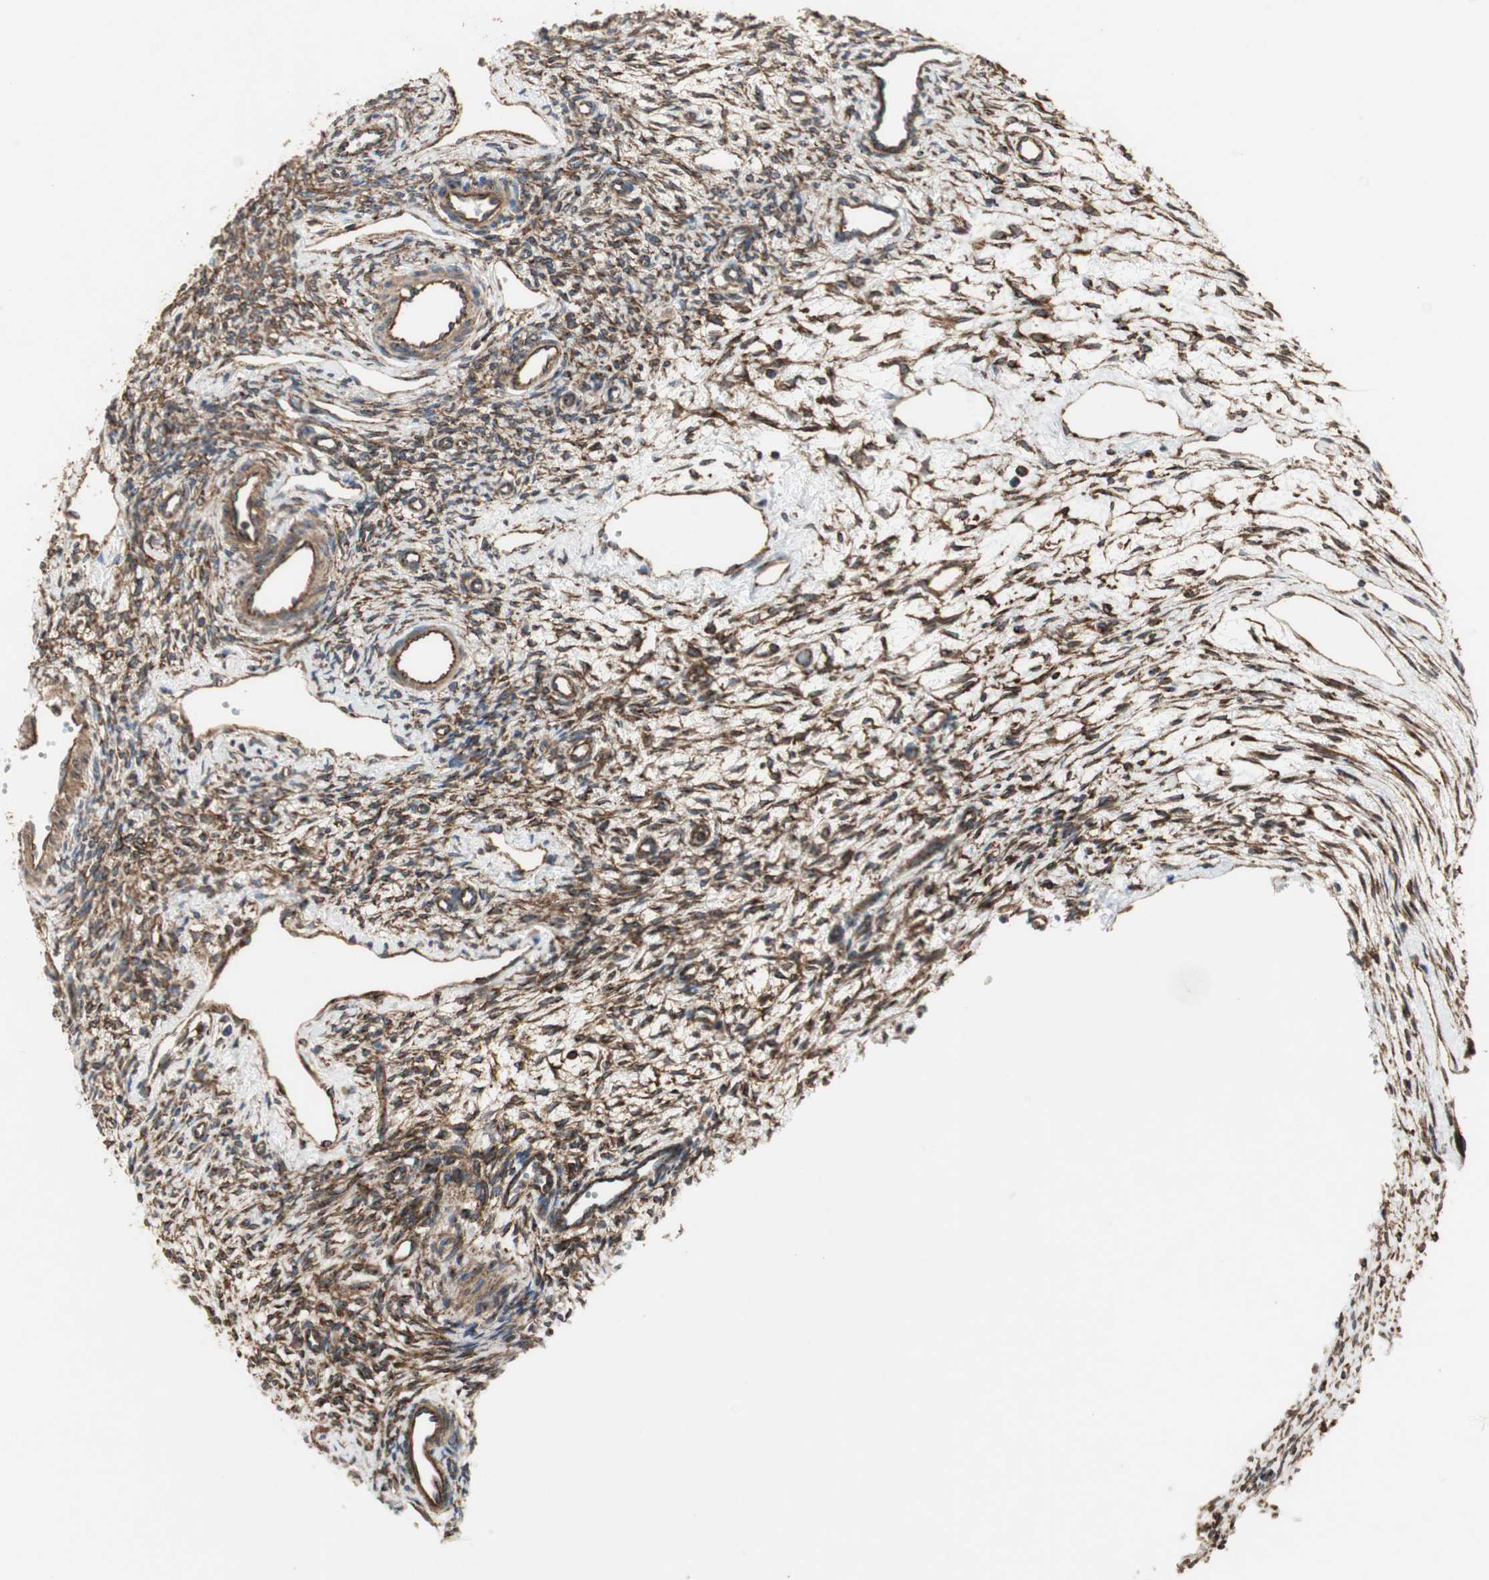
{"staining": {"intensity": "moderate", "quantity": ">75%", "location": "cytoplasmic/membranous"}, "tissue": "ovary", "cell_type": "Ovarian stroma cells", "image_type": "normal", "snomed": [{"axis": "morphology", "description": "Normal tissue, NOS"}, {"axis": "topography", "description": "Ovary"}], "caption": "Ovary was stained to show a protein in brown. There is medium levels of moderate cytoplasmic/membranous staining in about >75% of ovarian stroma cells. Using DAB (3,3'-diaminobenzidine) (brown) and hematoxylin (blue) stains, captured at high magnification using brightfield microscopy.", "gene": "H6PD", "patient": {"sex": "female", "age": 33}}